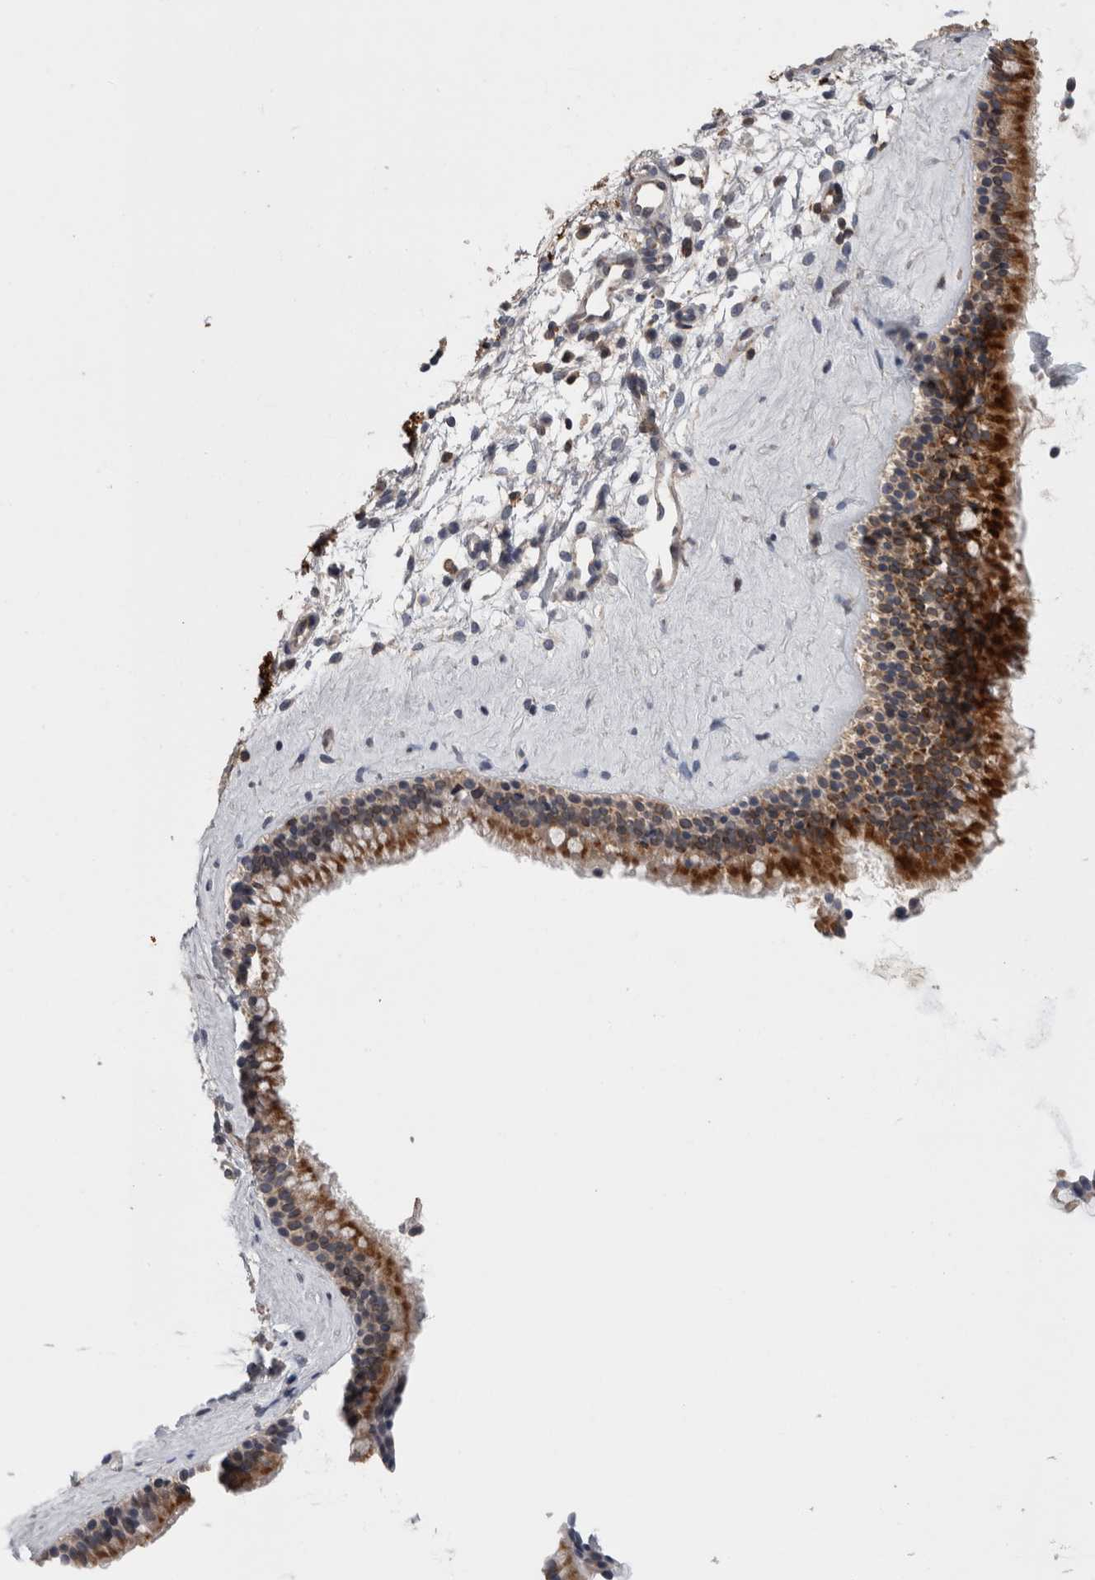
{"staining": {"intensity": "strong", "quantity": "25%-75%", "location": "cytoplasmic/membranous,nuclear"}, "tissue": "nasopharynx", "cell_type": "Respiratory epithelial cells", "image_type": "normal", "snomed": [{"axis": "morphology", "description": "Normal tissue, NOS"}, {"axis": "topography", "description": "Nasopharynx"}], "caption": "IHC micrograph of benign nasopharynx stained for a protein (brown), which exhibits high levels of strong cytoplasmic/membranous,nuclear staining in approximately 25%-75% of respiratory epithelial cells.", "gene": "DARS2", "patient": {"sex": "female", "age": 42}}